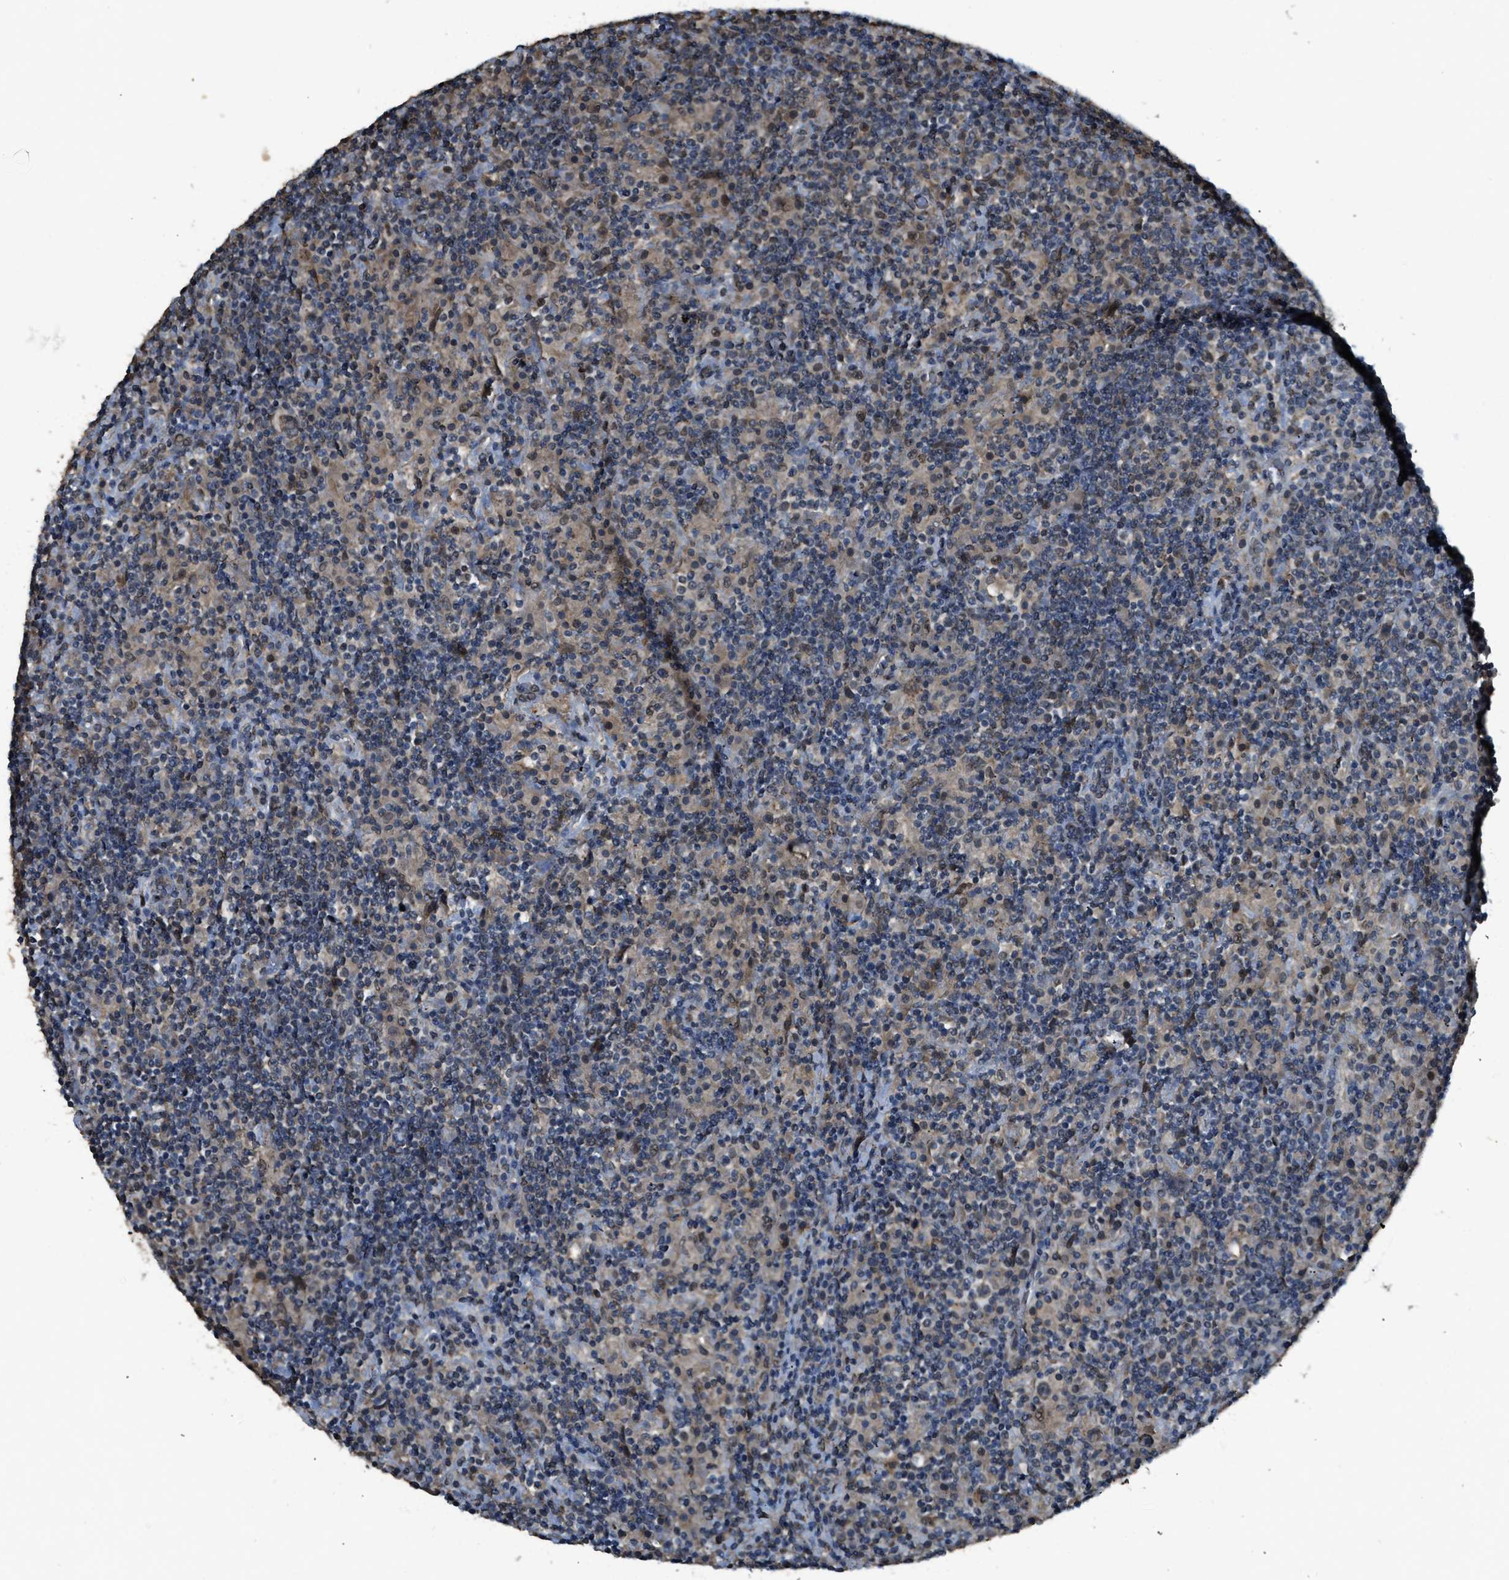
{"staining": {"intensity": "weak", "quantity": ">75%", "location": "cytoplasmic/membranous"}, "tissue": "lymphoma", "cell_type": "Tumor cells", "image_type": "cancer", "snomed": [{"axis": "morphology", "description": "Hodgkin's disease, NOS"}, {"axis": "topography", "description": "Lymph node"}], "caption": "Immunohistochemical staining of human lymphoma exhibits low levels of weak cytoplasmic/membranous positivity in about >75% of tumor cells.", "gene": "IPO7", "patient": {"sex": "male", "age": 70}}